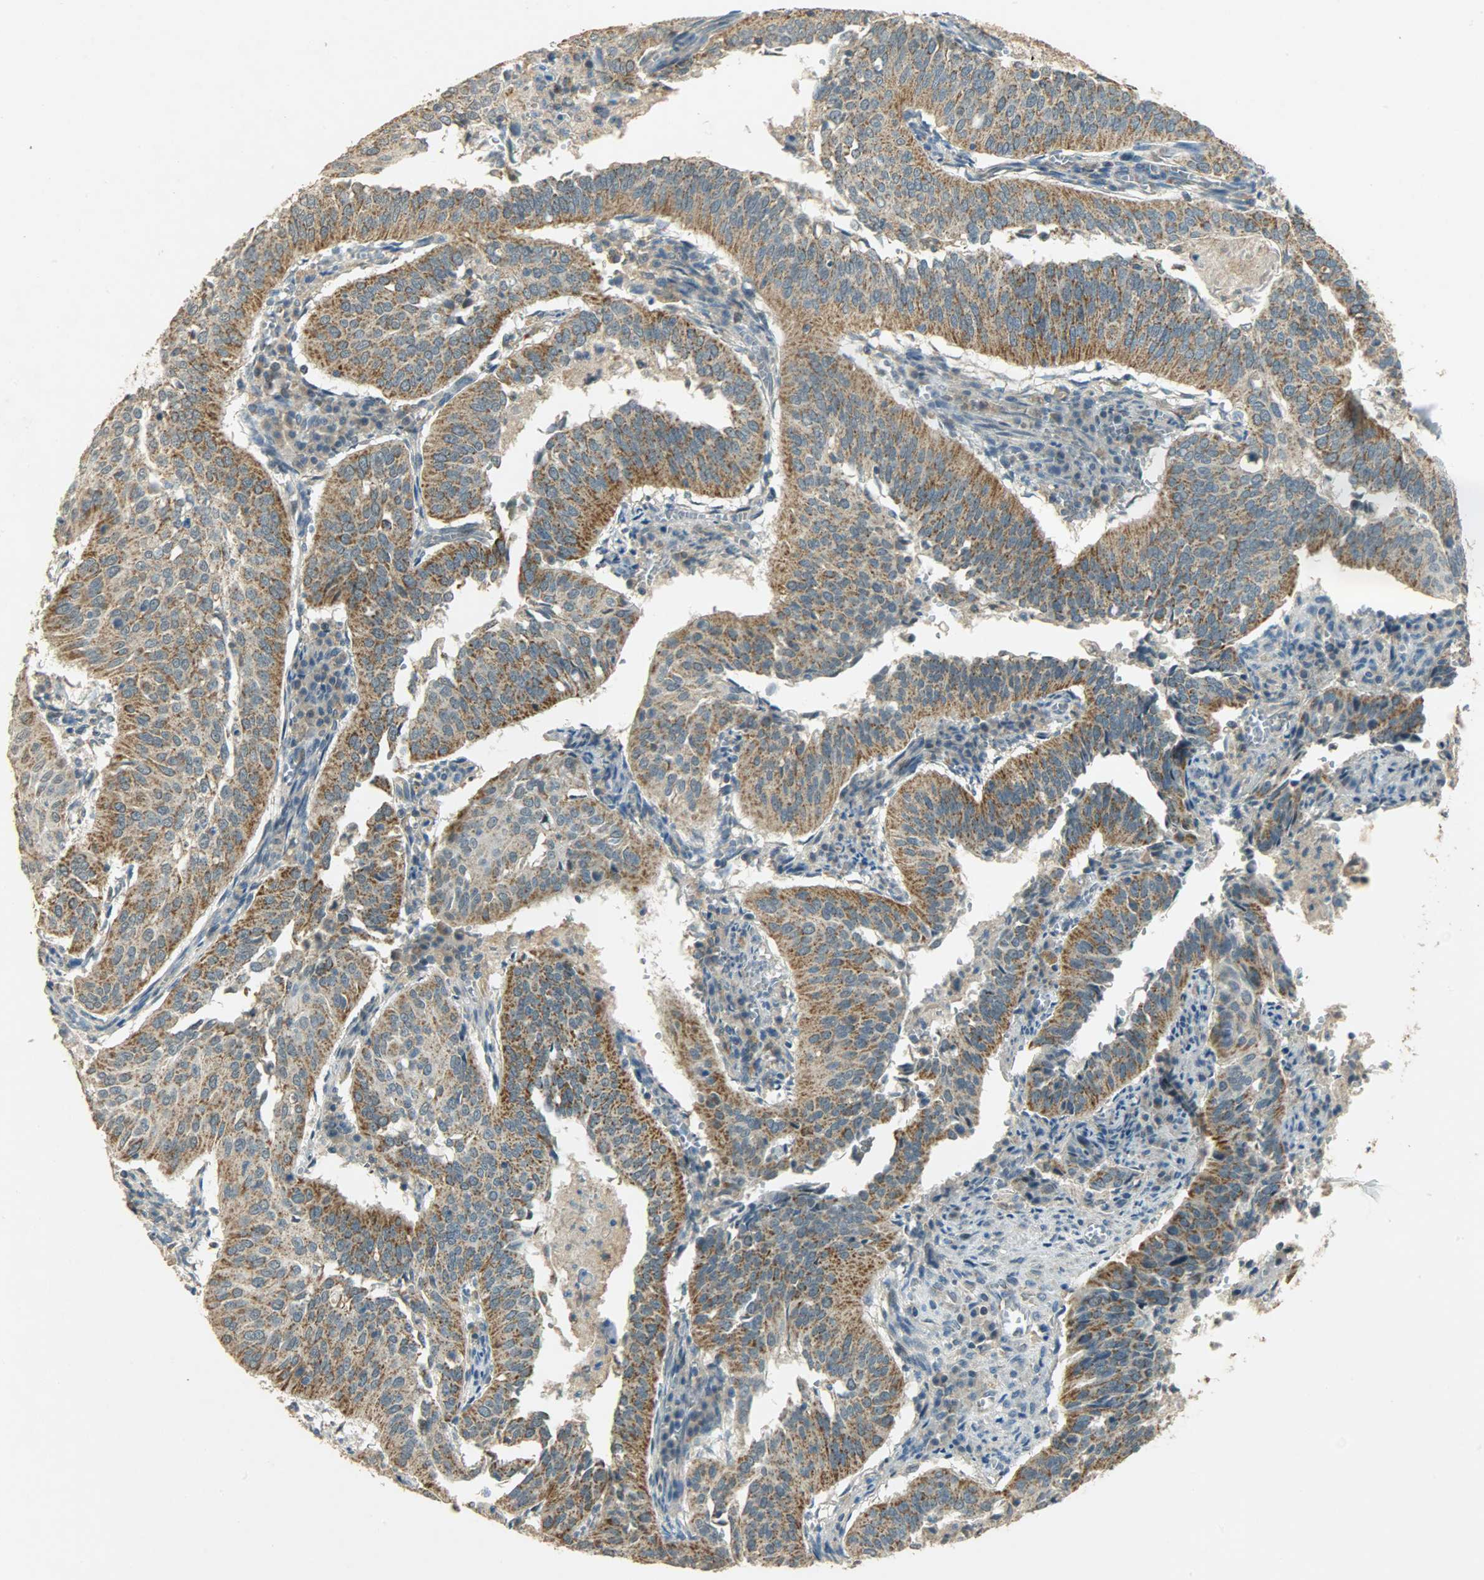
{"staining": {"intensity": "strong", "quantity": ">75%", "location": "cytoplasmic/membranous"}, "tissue": "cervical cancer", "cell_type": "Tumor cells", "image_type": "cancer", "snomed": [{"axis": "morphology", "description": "Squamous cell carcinoma, NOS"}, {"axis": "topography", "description": "Cervix"}], "caption": "IHC staining of squamous cell carcinoma (cervical), which shows high levels of strong cytoplasmic/membranous expression in approximately >75% of tumor cells indicating strong cytoplasmic/membranous protein expression. The staining was performed using DAB (3,3'-diaminobenzidine) (brown) for protein detection and nuclei were counterstained in hematoxylin (blue).", "gene": "HDHD5", "patient": {"sex": "female", "age": 39}}